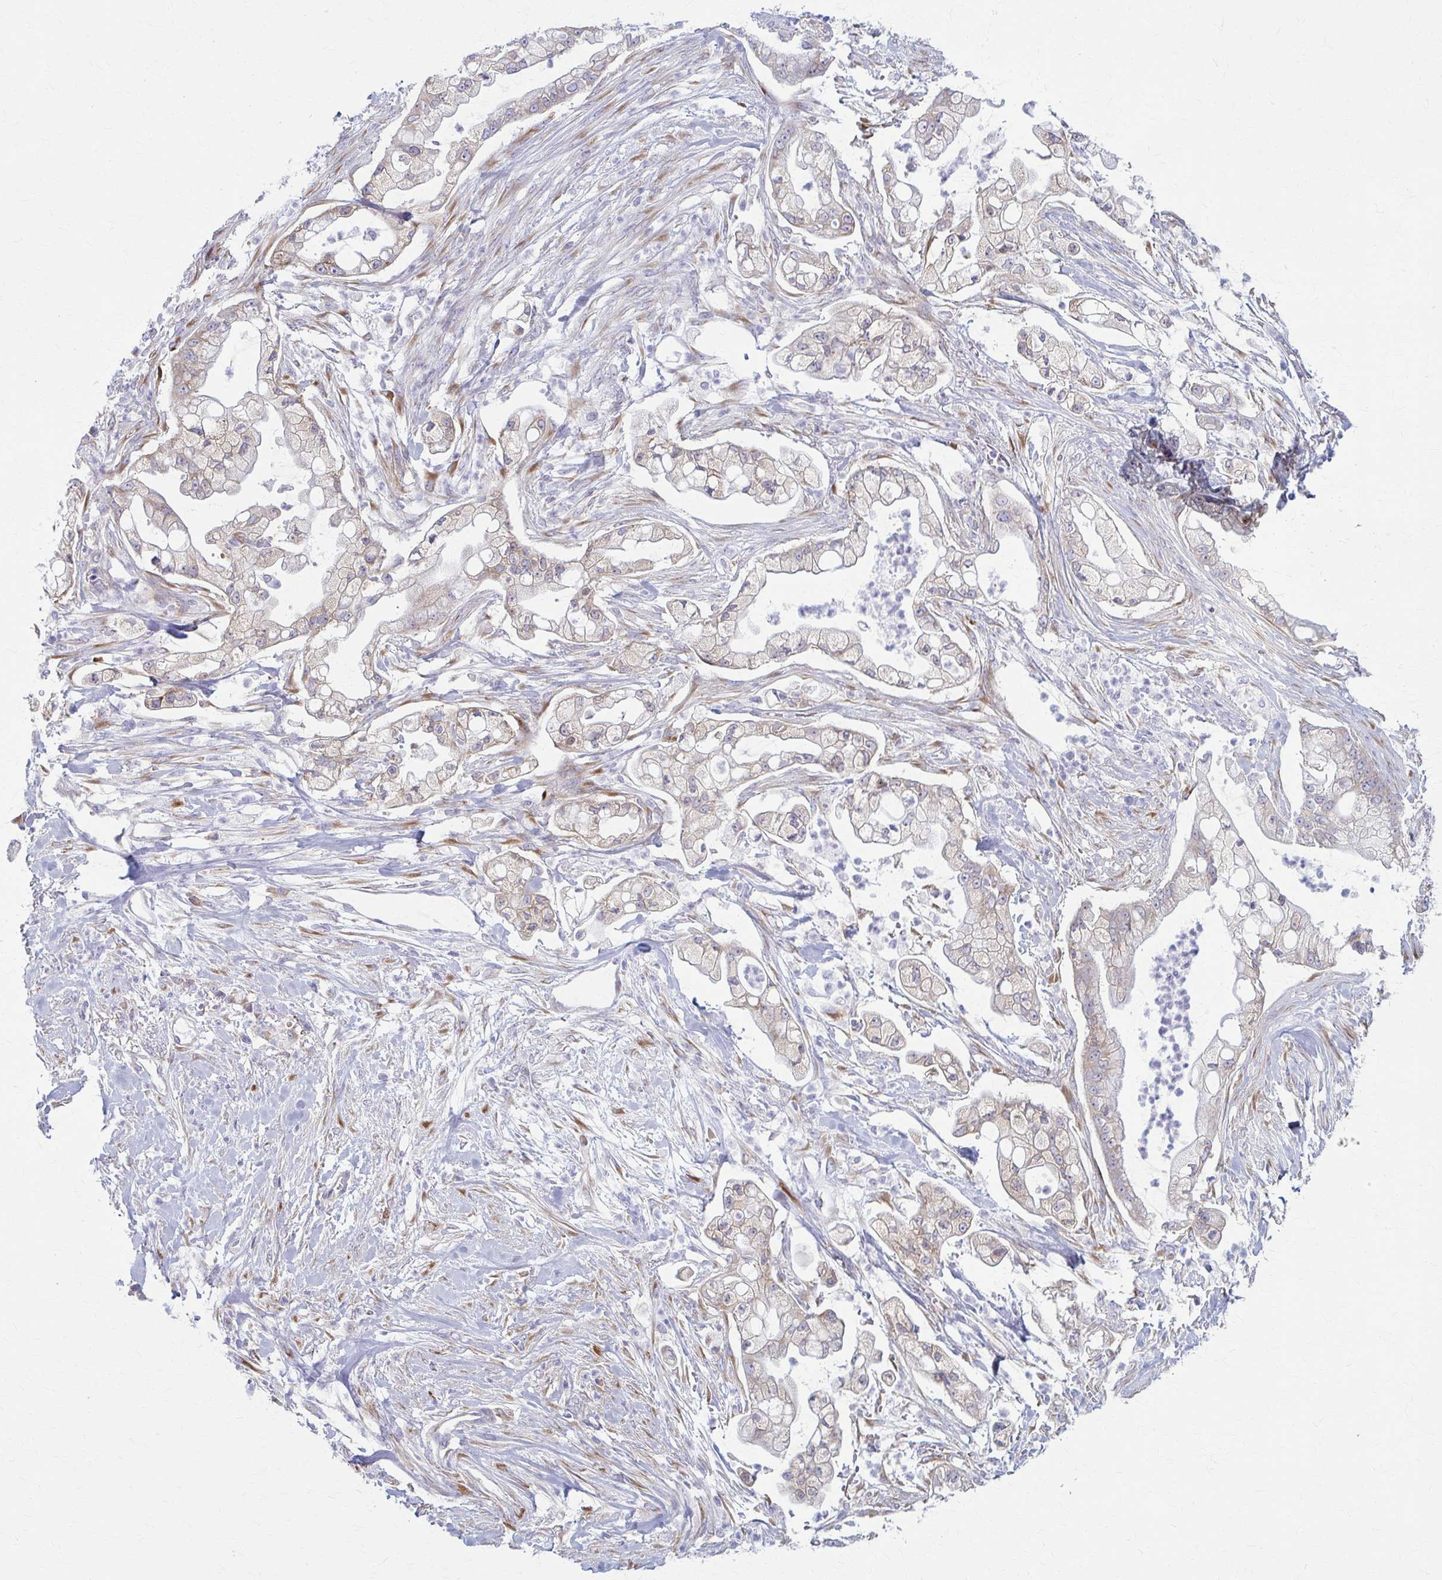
{"staining": {"intensity": "weak", "quantity": "25%-75%", "location": "cytoplasmic/membranous"}, "tissue": "pancreatic cancer", "cell_type": "Tumor cells", "image_type": "cancer", "snomed": [{"axis": "morphology", "description": "Adenocarcinoma, NOS"}, {"axis": "topography", "description": "Pancreas"}], "caption": "Pancreatic adenocarcinoma tissue demonstrates weak cytoplasmic/membranous staining in approximately 25%-75% of tumor cells, visualized by immunohistochemistry. The staining was performed using DAB, with brown indicating positive protein expression. Nuclei are stained blue with hematoxylin.", "gene": "PRKRA", "patient": {"sex": "female", "age": 69}}